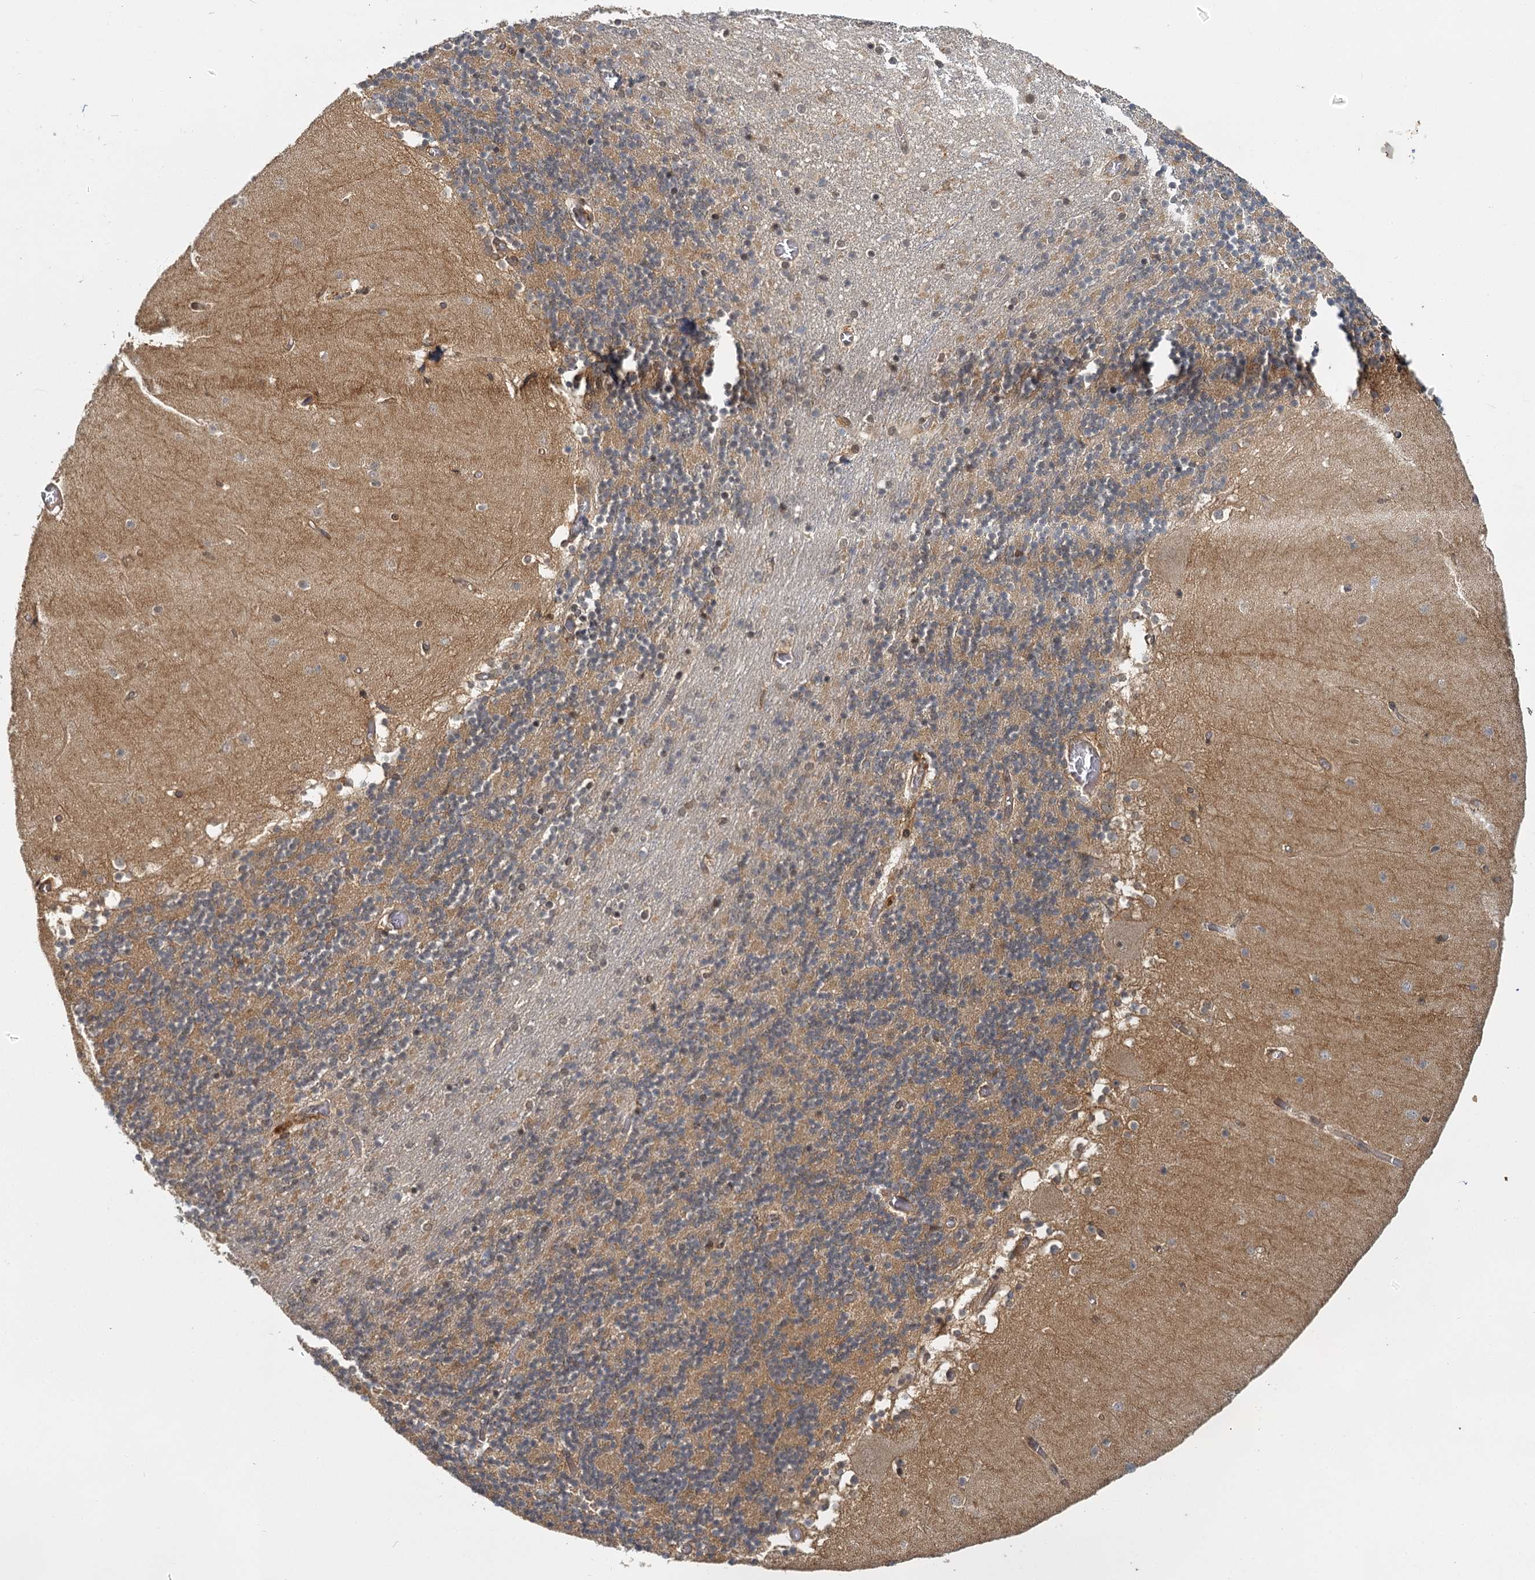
{"staining": {"intensity": "moderate", "quantity": "25%-75%", "location": "cytoplasmic/membranous,nuclear"}, "tissue": "cerebellum", "cell_type": "Cells in granular layer", "image_type": "normal", "snomed": [{"axis": "morphology", "description": "Normal tissue, NOS"}, {"axis": "topography", "description": "Cerebellum"}], "caption": "The immunohistochemical stain labels moderate cytoplasmic/membranous,nuclear staining in cells in granular layer of normal cerebellum. (brown staining indicates protein expression, while blue staining denotes nuclei).", "gene": "ZNF549", "patient": {"sex": "female", "age": 28}}